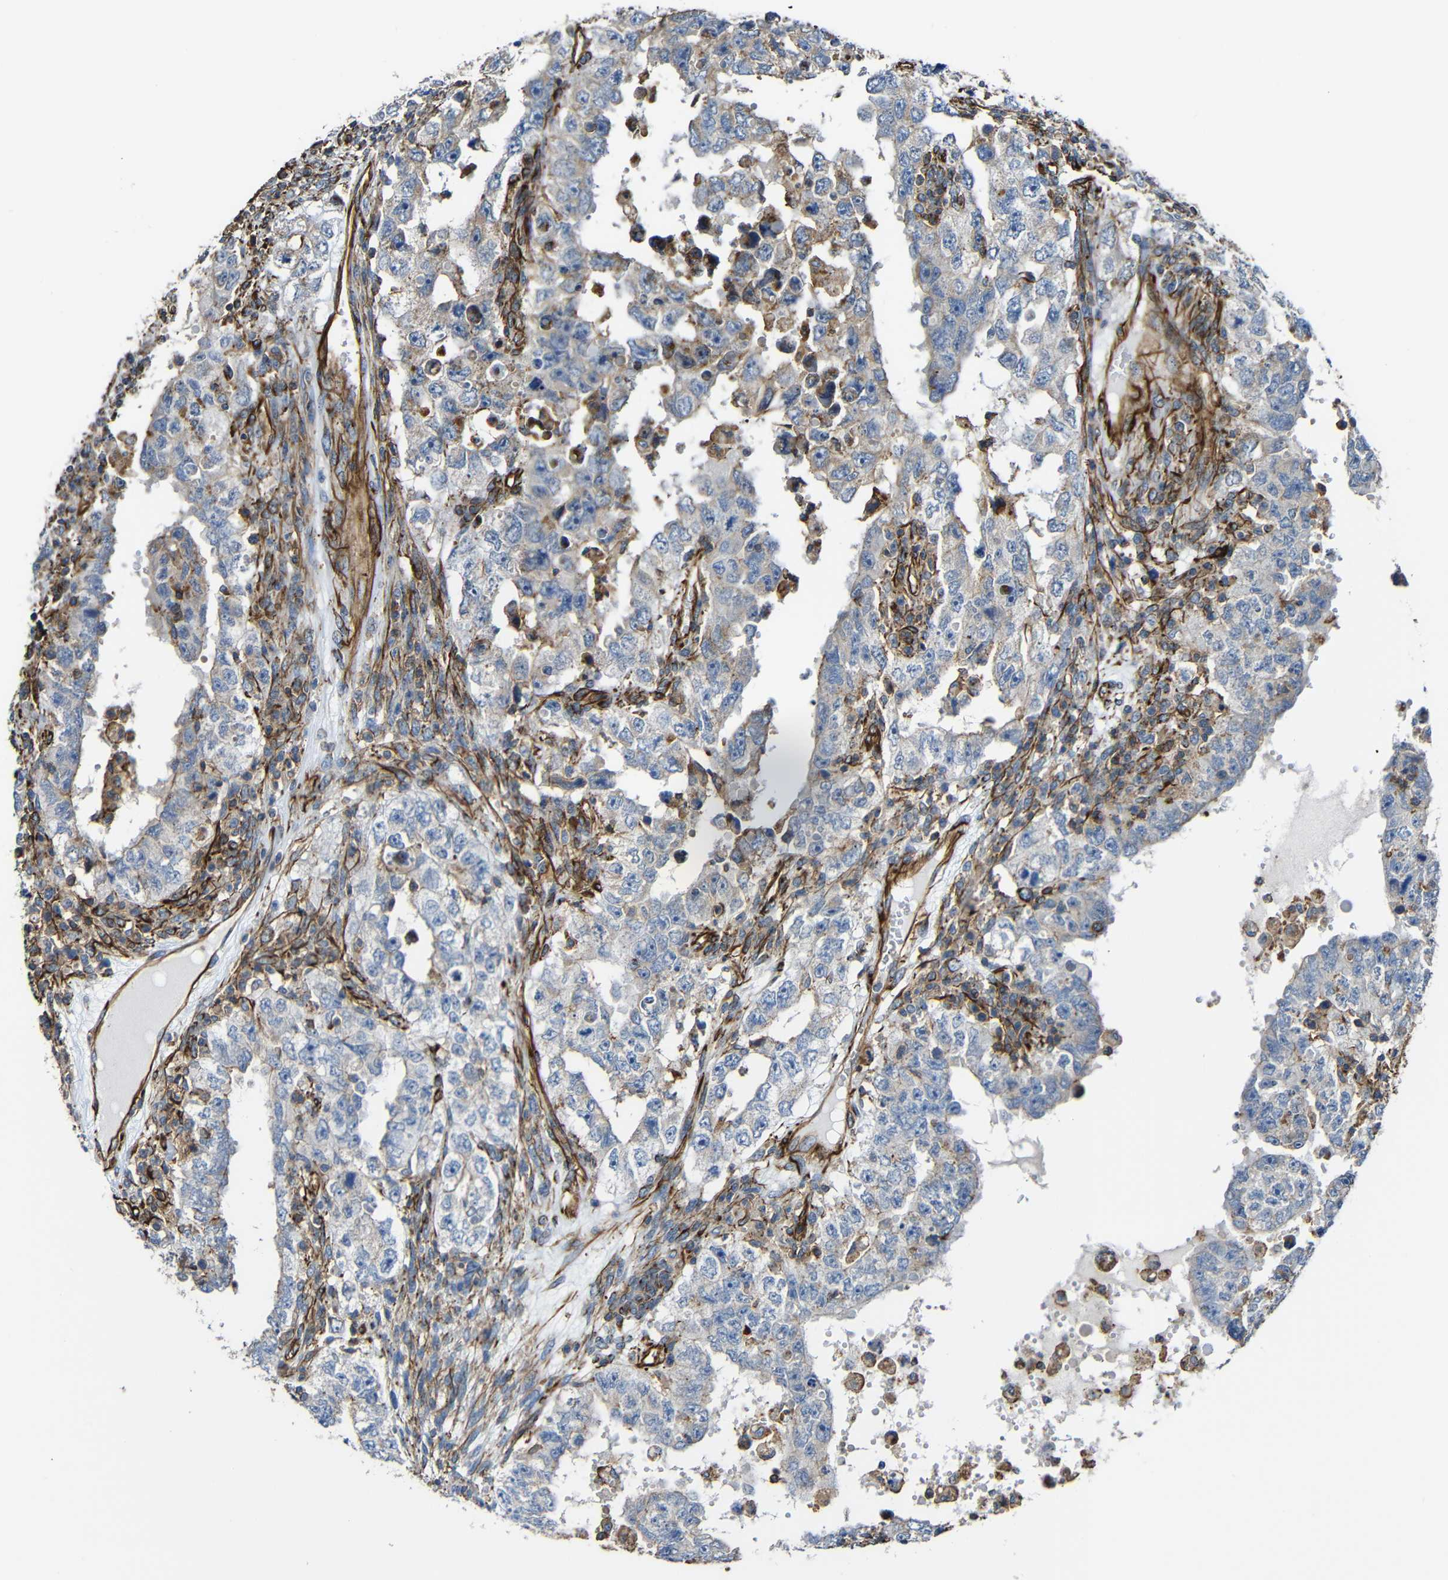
{"staining": {"intensity": "weak", "quantity": "<25%", "location": "cytoplasmic/membranous"}, "tissue": "testis cancer", "cell_type": "Tumor cells", "image_type": "cancer", "snomed": [{"axis": "morphology", "description": "Carcinoma, Embryonal, NOS"}, {"axis": "topography", "description": "Testis"}], "caption": "Immunohistochemical staining of human embryonal carcinoma (testis) exhibits no significant expression in tumor cells. The staining was performed using DAB (3,3'-diaminobenzidine) to visualize the protein expression in brown, while the nuclei were stained in blue with hematoxylin (Magnification: 20x).", "gene": "IGSF10", "patient": {"sex": "male", "age": 26}}